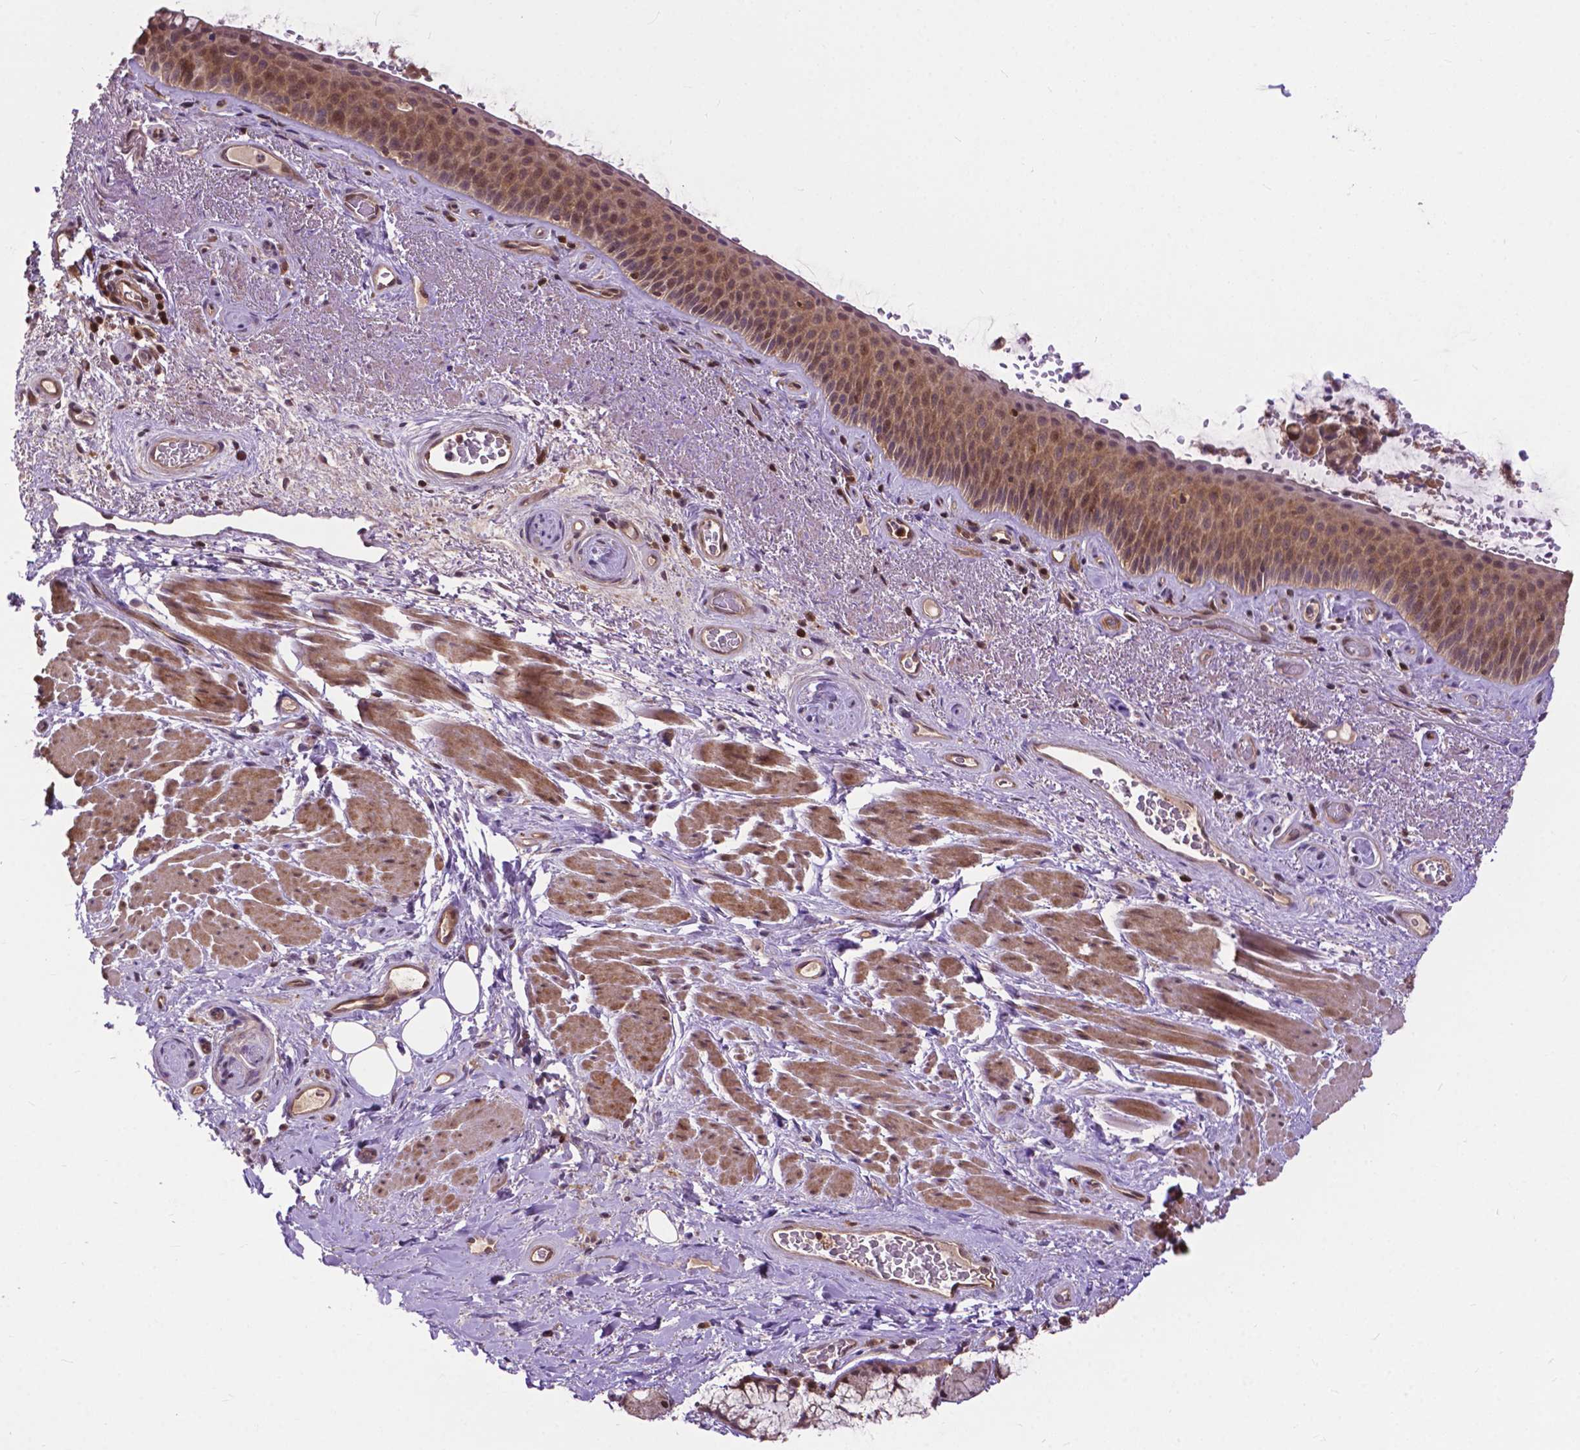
{"staining": {"intensity": "moderate", "quantity": ">75%", "location": "cytoplasmic/membranous,nuclear"}, "tissue": "bronchus", "cell_type": "Respiratory epithelial cells", "image_type": "normal", "snomed": [{"axis": "morphology", "description": "Normal tissue, NOS"}, {"axis": "topography", "description": "Bronchus"}], "caption": "Immunohistochemical staining of benign human bronchus reveals >75% levels of moderate cytoplasmic/membranous,nuclear protein positivity in about >75% of respiratory epithelial cells. The protein is shown in brown color, while the nuclei are stained blue.", "gene": "CHMP4A", "patient": {"sex": "male", "age": 48}}